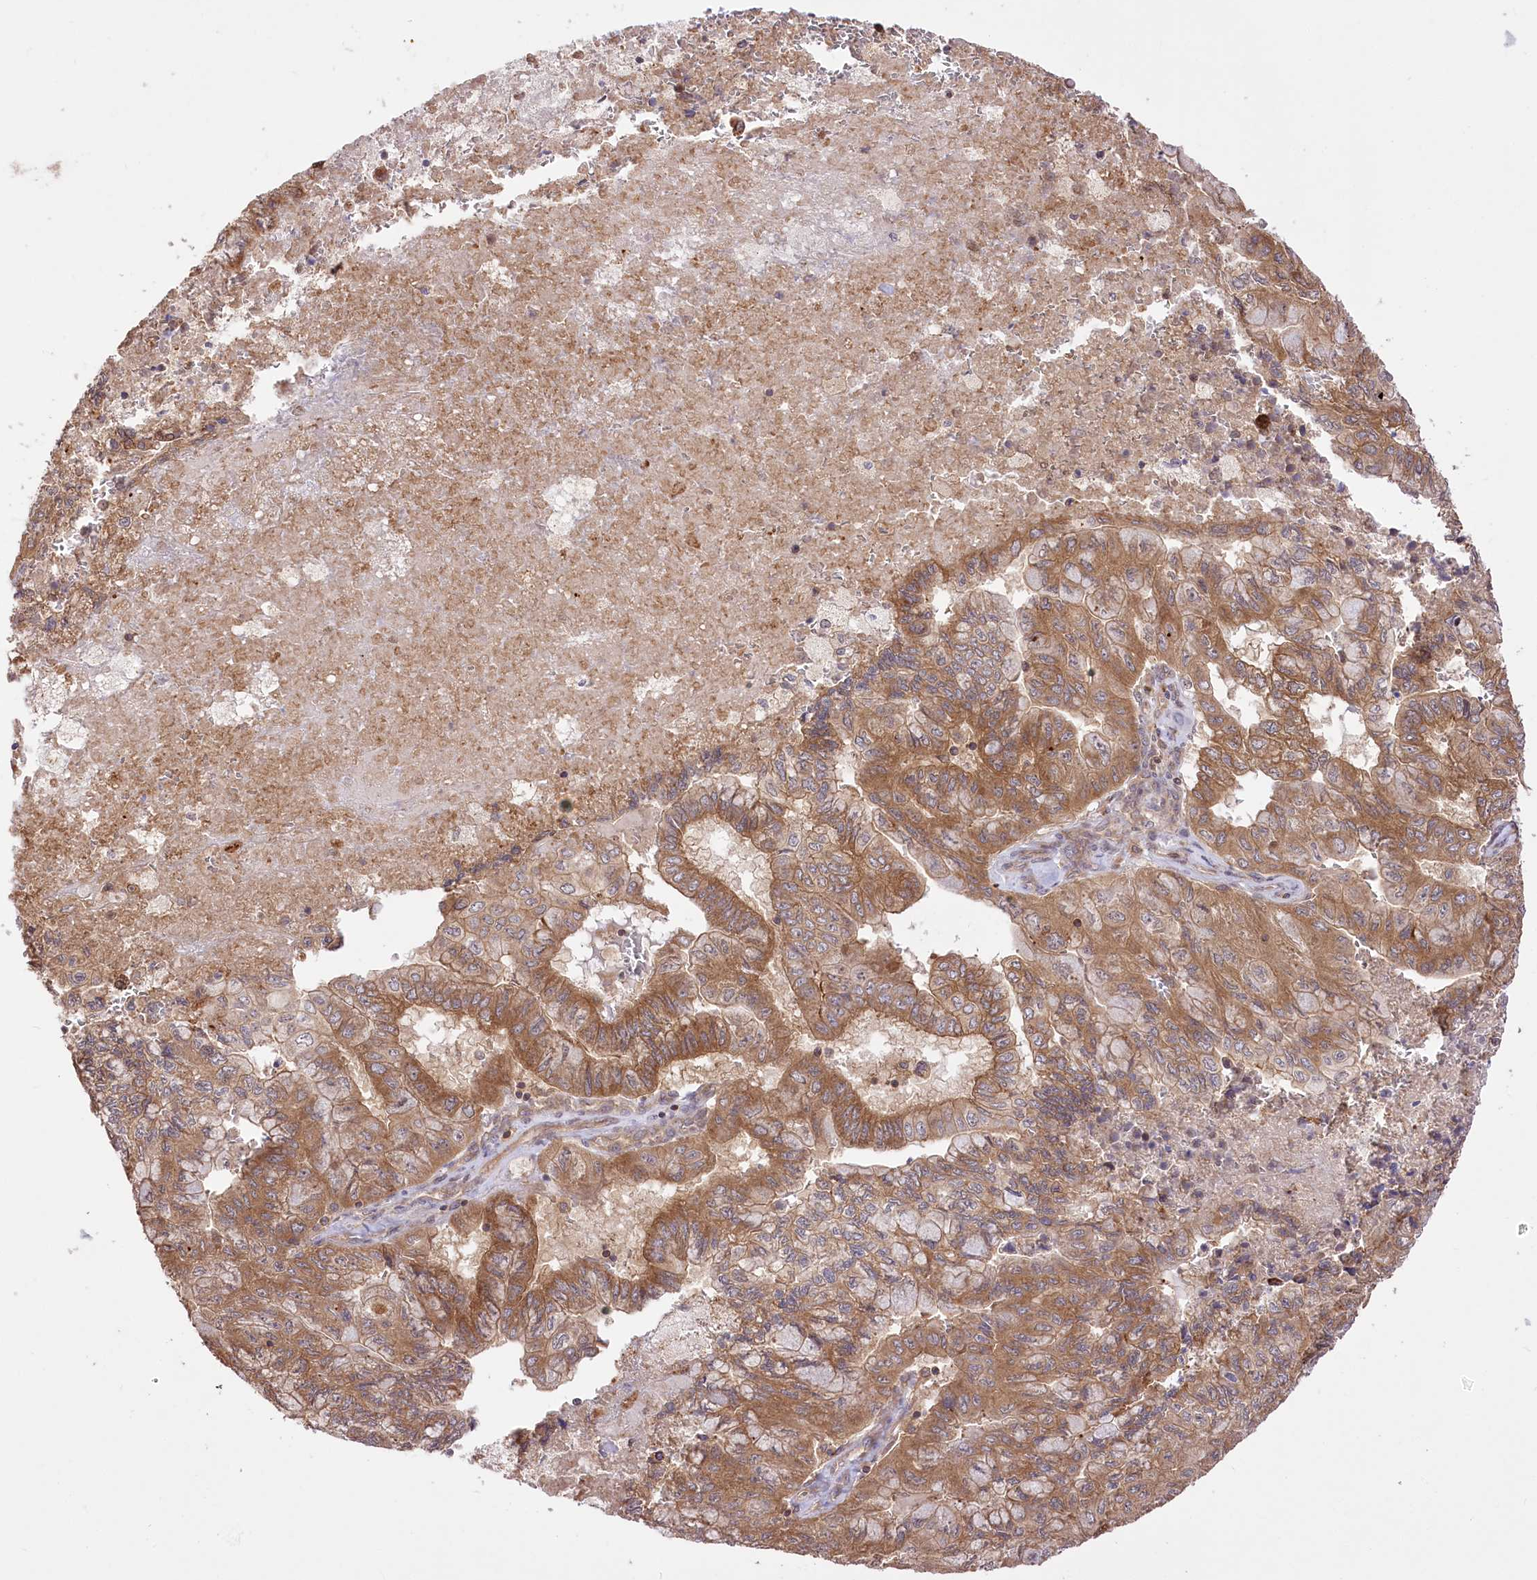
{"staining": {"intensity": "moderate", "quantity": ">75%", "location": "cytoplasmic/membranous"}, "tissue": "pancreatic cancer", "cell_type": "Tumor cells", "image_type": "cancer", "snomed": [{"axis": "morphology", "description": "Adenocarcinoma, NOS"}, {"axis": "topography", "description": "Pancreas"}], "caption": "Immunohistochemical staining of human pancreatic cancer exhibits medium levels of moderate cytoplasmic/membranous protein expression in about >75% of tumor cells. (Stains: DAB in brown, nuclei in blue, Microscopy: brightfield microscopy at high magnification).", "gene": "XYLB", "patient": {"sex": "male", "age": 51}}